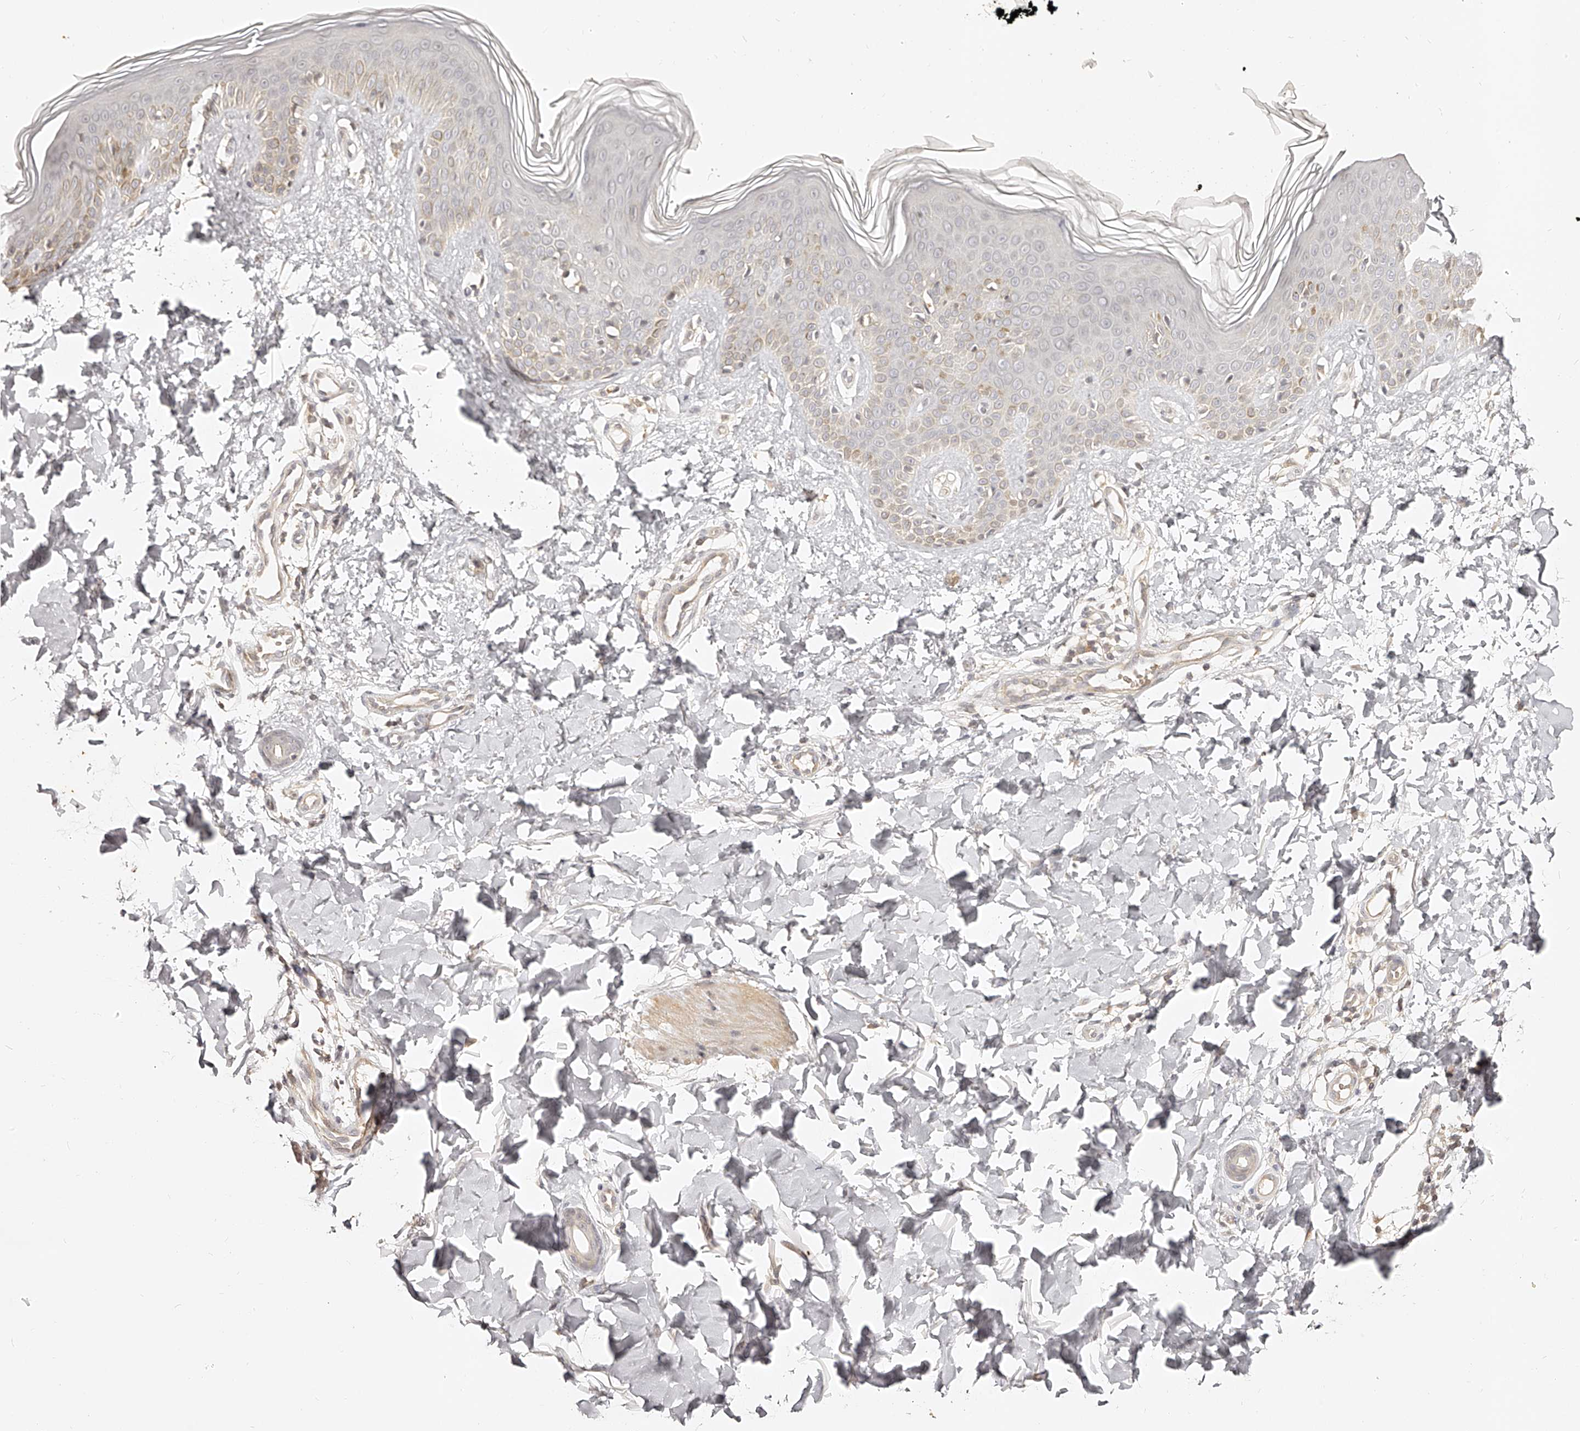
{"staining": {"intensity": "negative", "quantity": "none", "location": "none"}, "tissue": "skin", "cell_type": "Fibroblasts", "image_type": "normal", "snomed": [{"axis": "morphology", "description": "Normal tissue, NOS"}, {"axis": "topography", "description": "Skin"}], "caption": "Fibroblasts show no significant staining in unremarkable skin.", "gene": "ZNF789", "patient": {"sex": "male", "age": 37}}